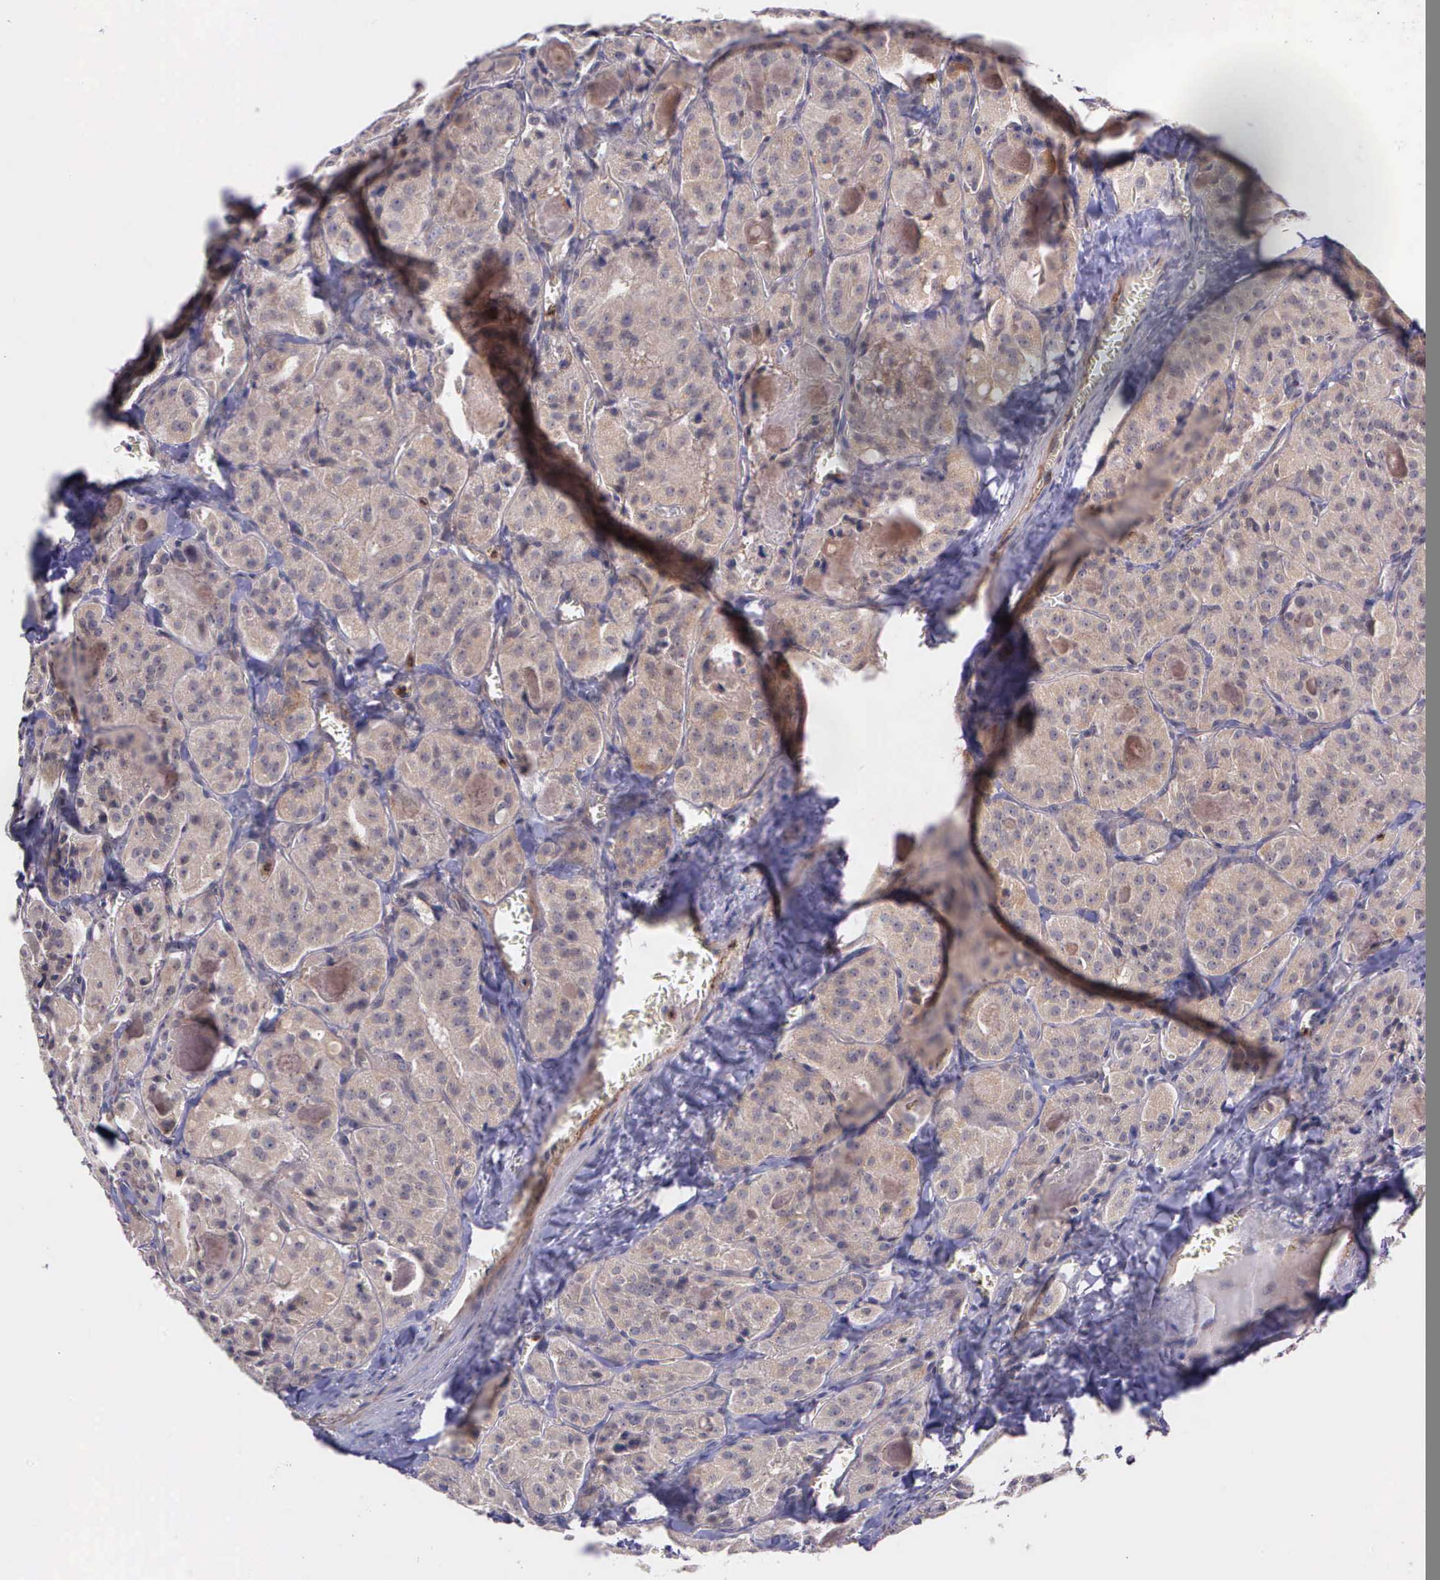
{"staining": {"intensity": "weak", "quantity": ">75%", "location": "cytoplasmic/membranous"}, "tissue": "thyroid cancer", "cell_type": "Tumor cells", "image_type": "cancer", "snomed": [{"axis": "morphology", "description": "Carcinoma, NOS"}, {"axis": "topography", "description": "Thyroid gland"}], "caption": "DAB (3,3'-diaminobenzidine) immunohistochemical staining of thyroid carcinoma shows weak cytoplasmic/membranous protein expression in approximately >75% of tumor cells.", "gene": "PRICKLE3", "patient": {"sex": "male", "age": 76}}